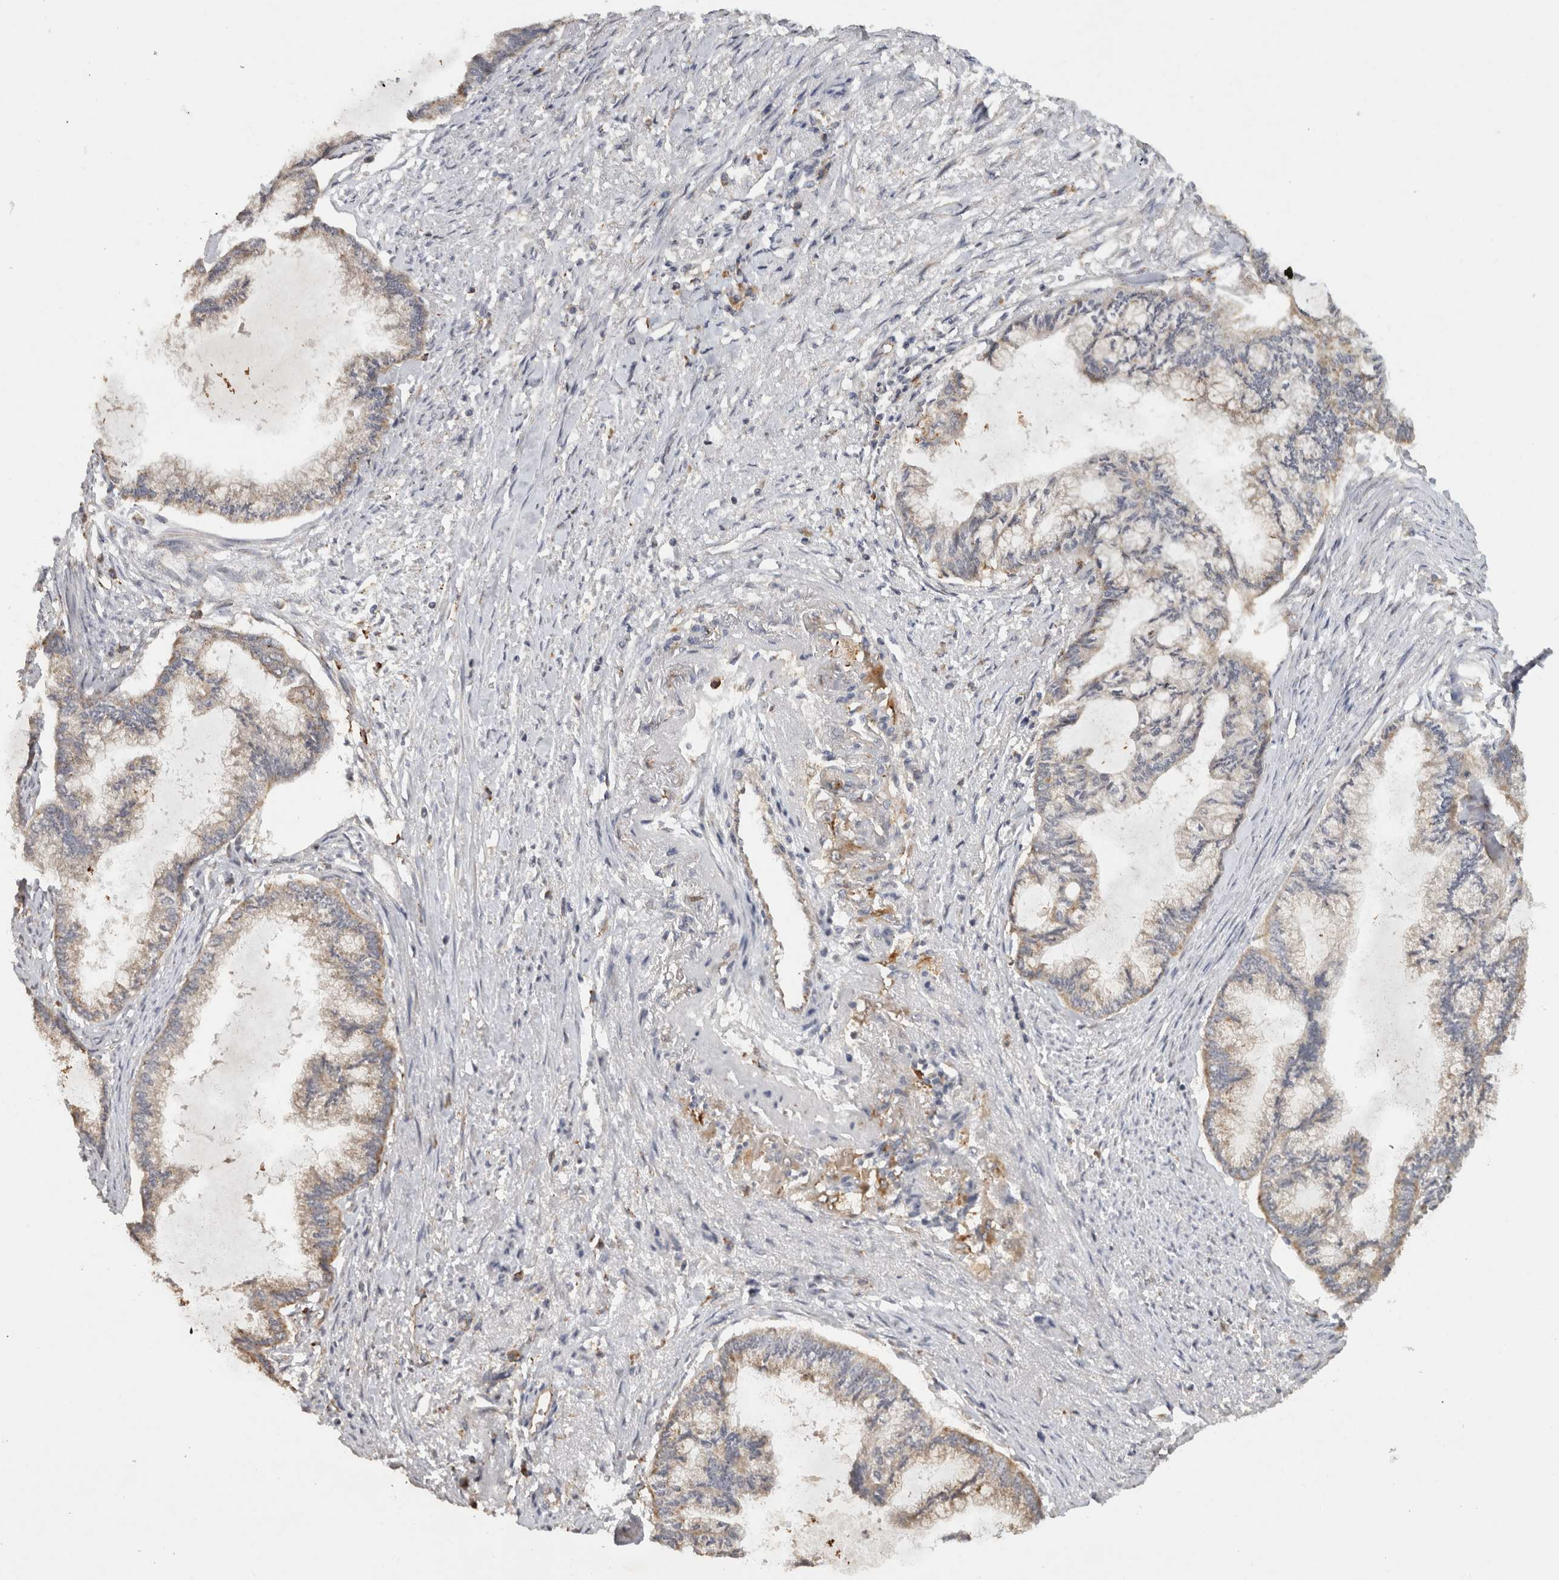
{"staining": {"intensity": "weak", "quantity": "25%-75%", "location": "cytoplasmic/membranous"}, "tissue": "endometrial cancer", "cell_type": "Tumor cells", "image_type": "cancer", "snomed": [{"axis": "morphology", "description": "Adenocarcinoma, NOS"}, {"axis": "topography", "description": "Endometrium"}], "caption": "Protein expression by immunohistochemistry (IHC) reveals weak cytoplasmic/membranous staining in approximately 25%-75% of tumor cells in adenocarcinoma (endometrial).", "gene": "ACAT2", "patient": {"sex": "female", "age": 86}}